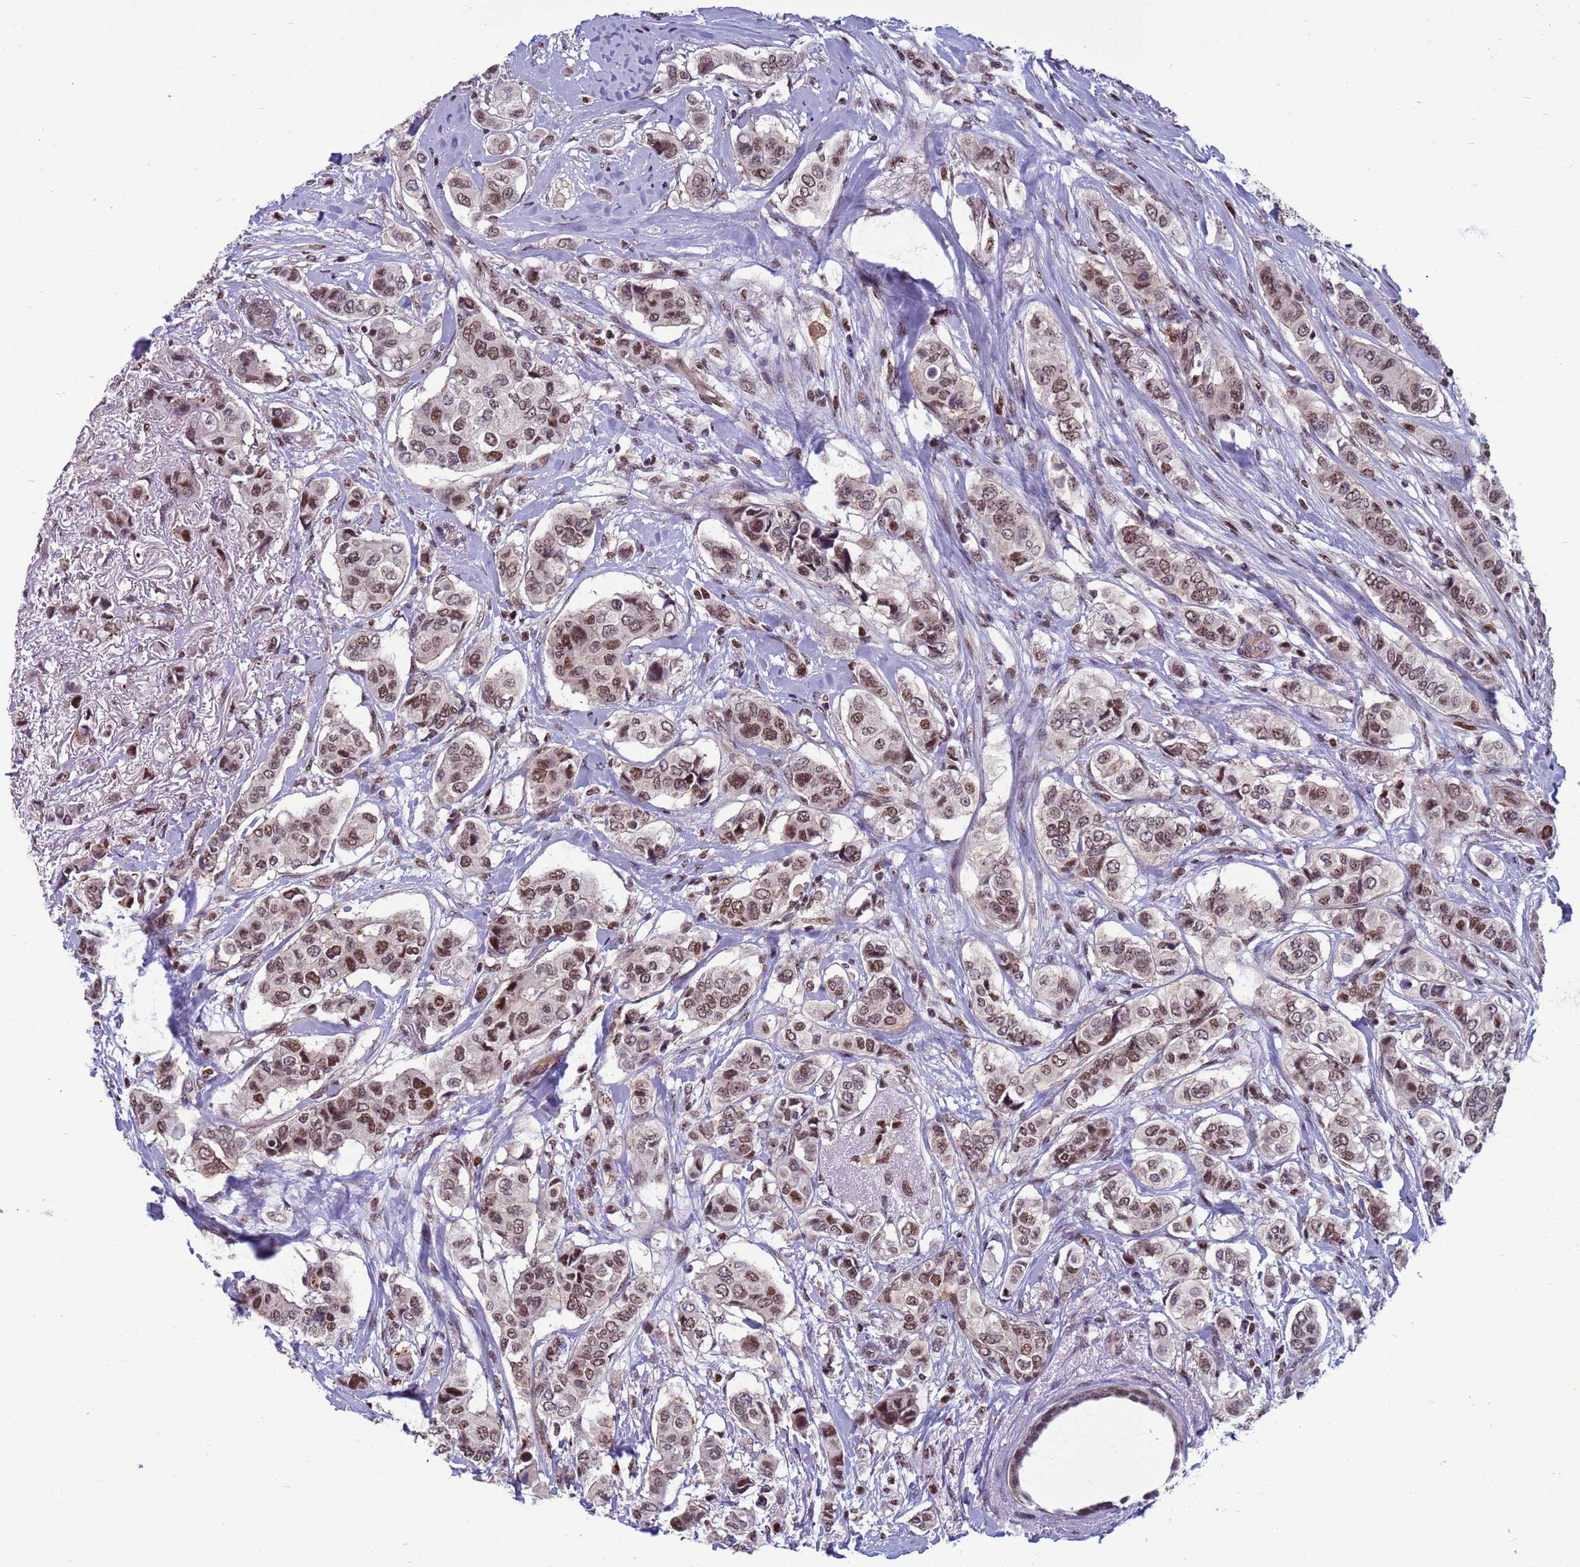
{"staining": {"intensity": "moderate", "quantity": ">75%", "location": "nuclear"}, "tissue": "breast cancer", "cell_type": "Tumor cells", "image_type": "cancer", "snomed": [{"axis": "morphology", "description": "Lobular carcinoma"}, {"axis": "topography", "description": "Breast"}], "caption": "Human lobular carcinoma (breast) stained for a protein (brown) exhibits moderate nuclear positive expression in approximately >75% of tumor cells.", "gene": "NSL1", "patient": {"sex": "female", "age": 51}}